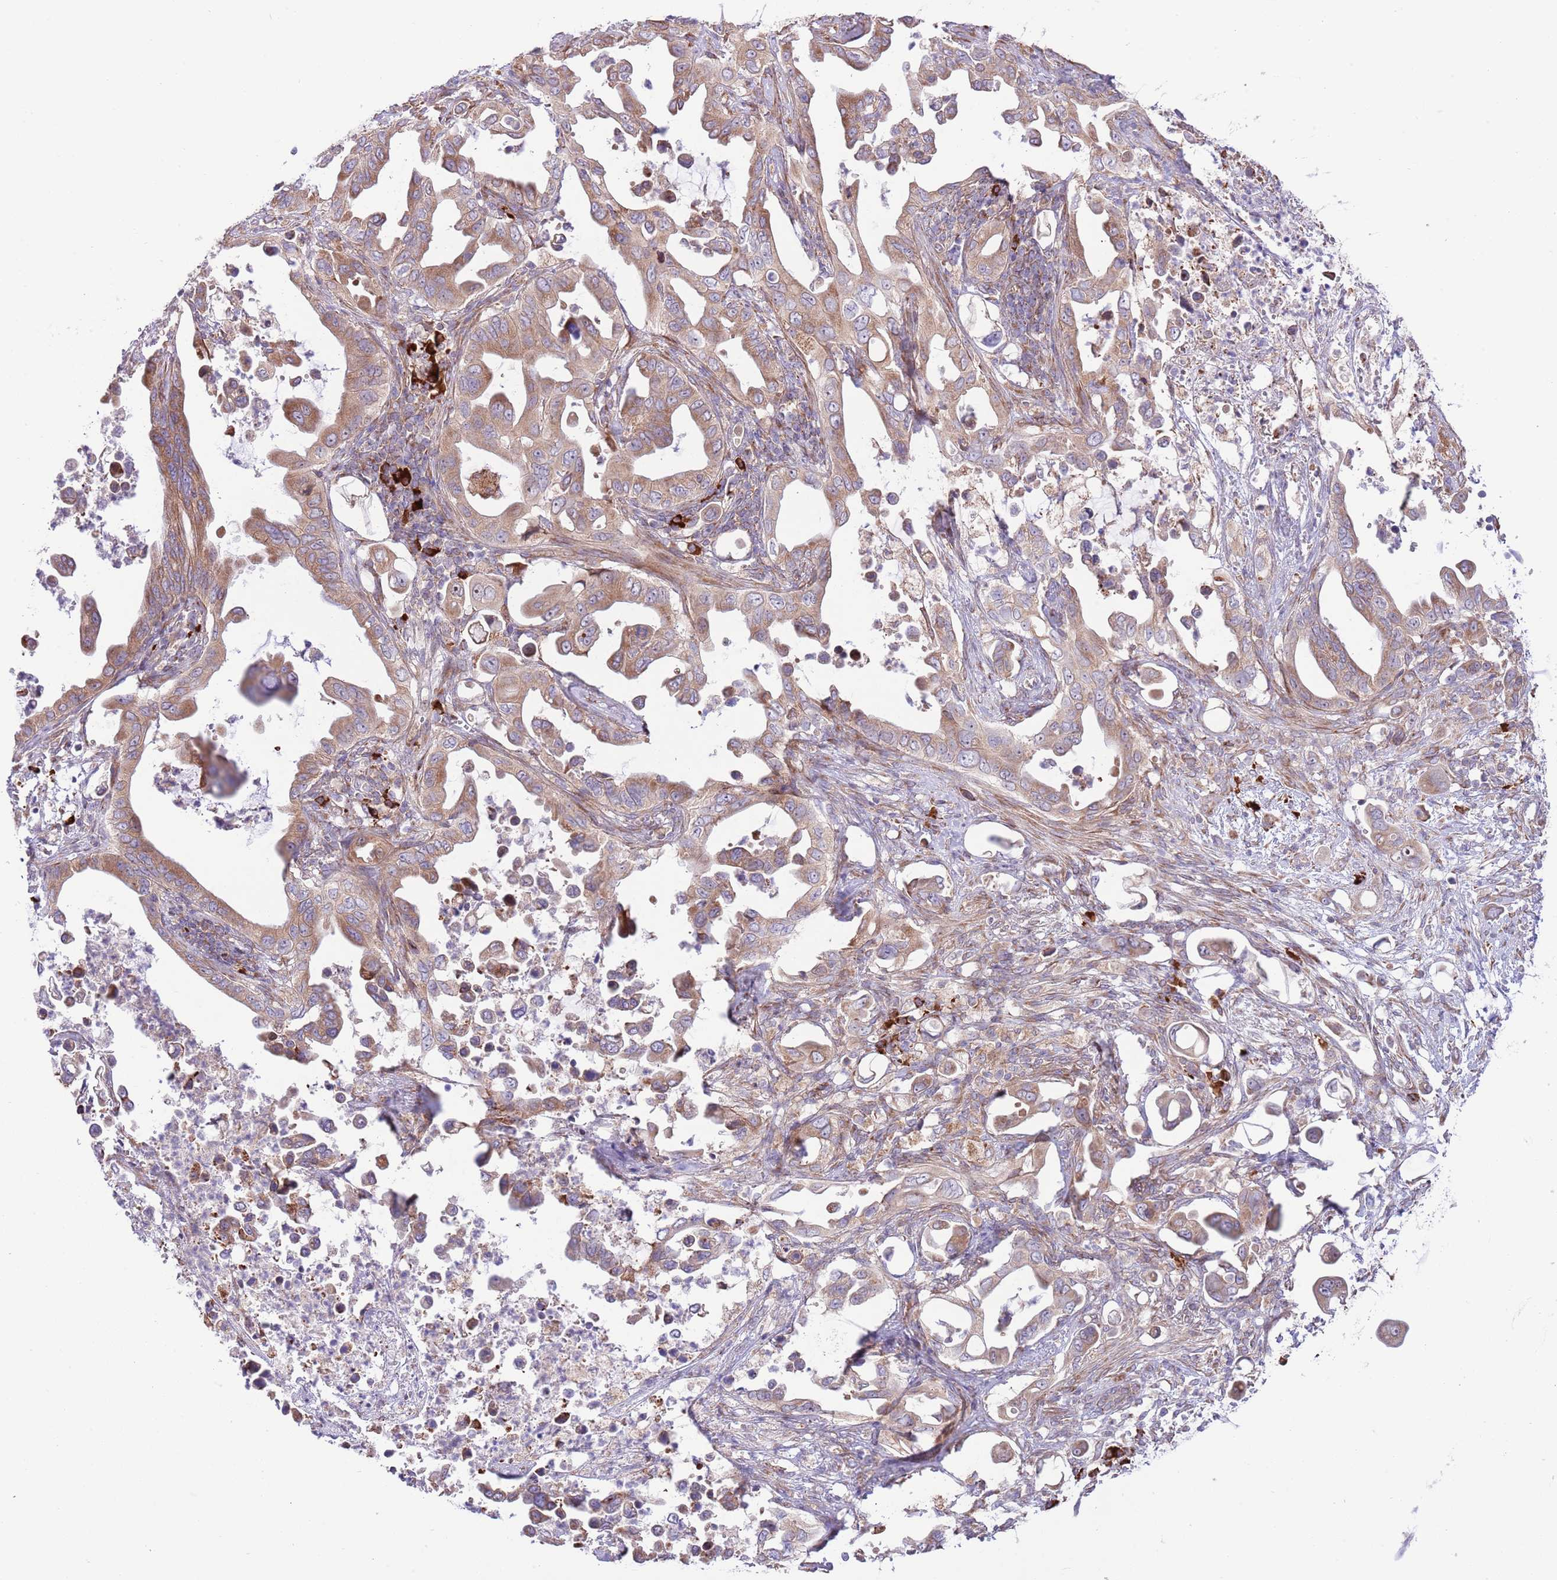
{"staining": {"intensity": "weak", "quantity": ">75%", "location": "cytoplasmic/membranous"}, "tissue": "pancreatic cancer", "cell_type": "Tumor cells", "image_type": "cancer", "snomed": [{"axis": "morphology", "description": "Adenocarcinoma, NOS"}, {"axis": "topography", "description": "Pancreas"}], "caption": "High-magnification brightfield microscopy of pancreatic cancer stained with DAB (3,3'-diaminobenzidine) (brown) and counterstained with hematoxylin (blue). tumor cells exhibit weak cytoplasmic/membranous staining is identified in approximately>75% of cells.", "gene": "DAND5", "patient": {"sex": "male", "age": 61}}